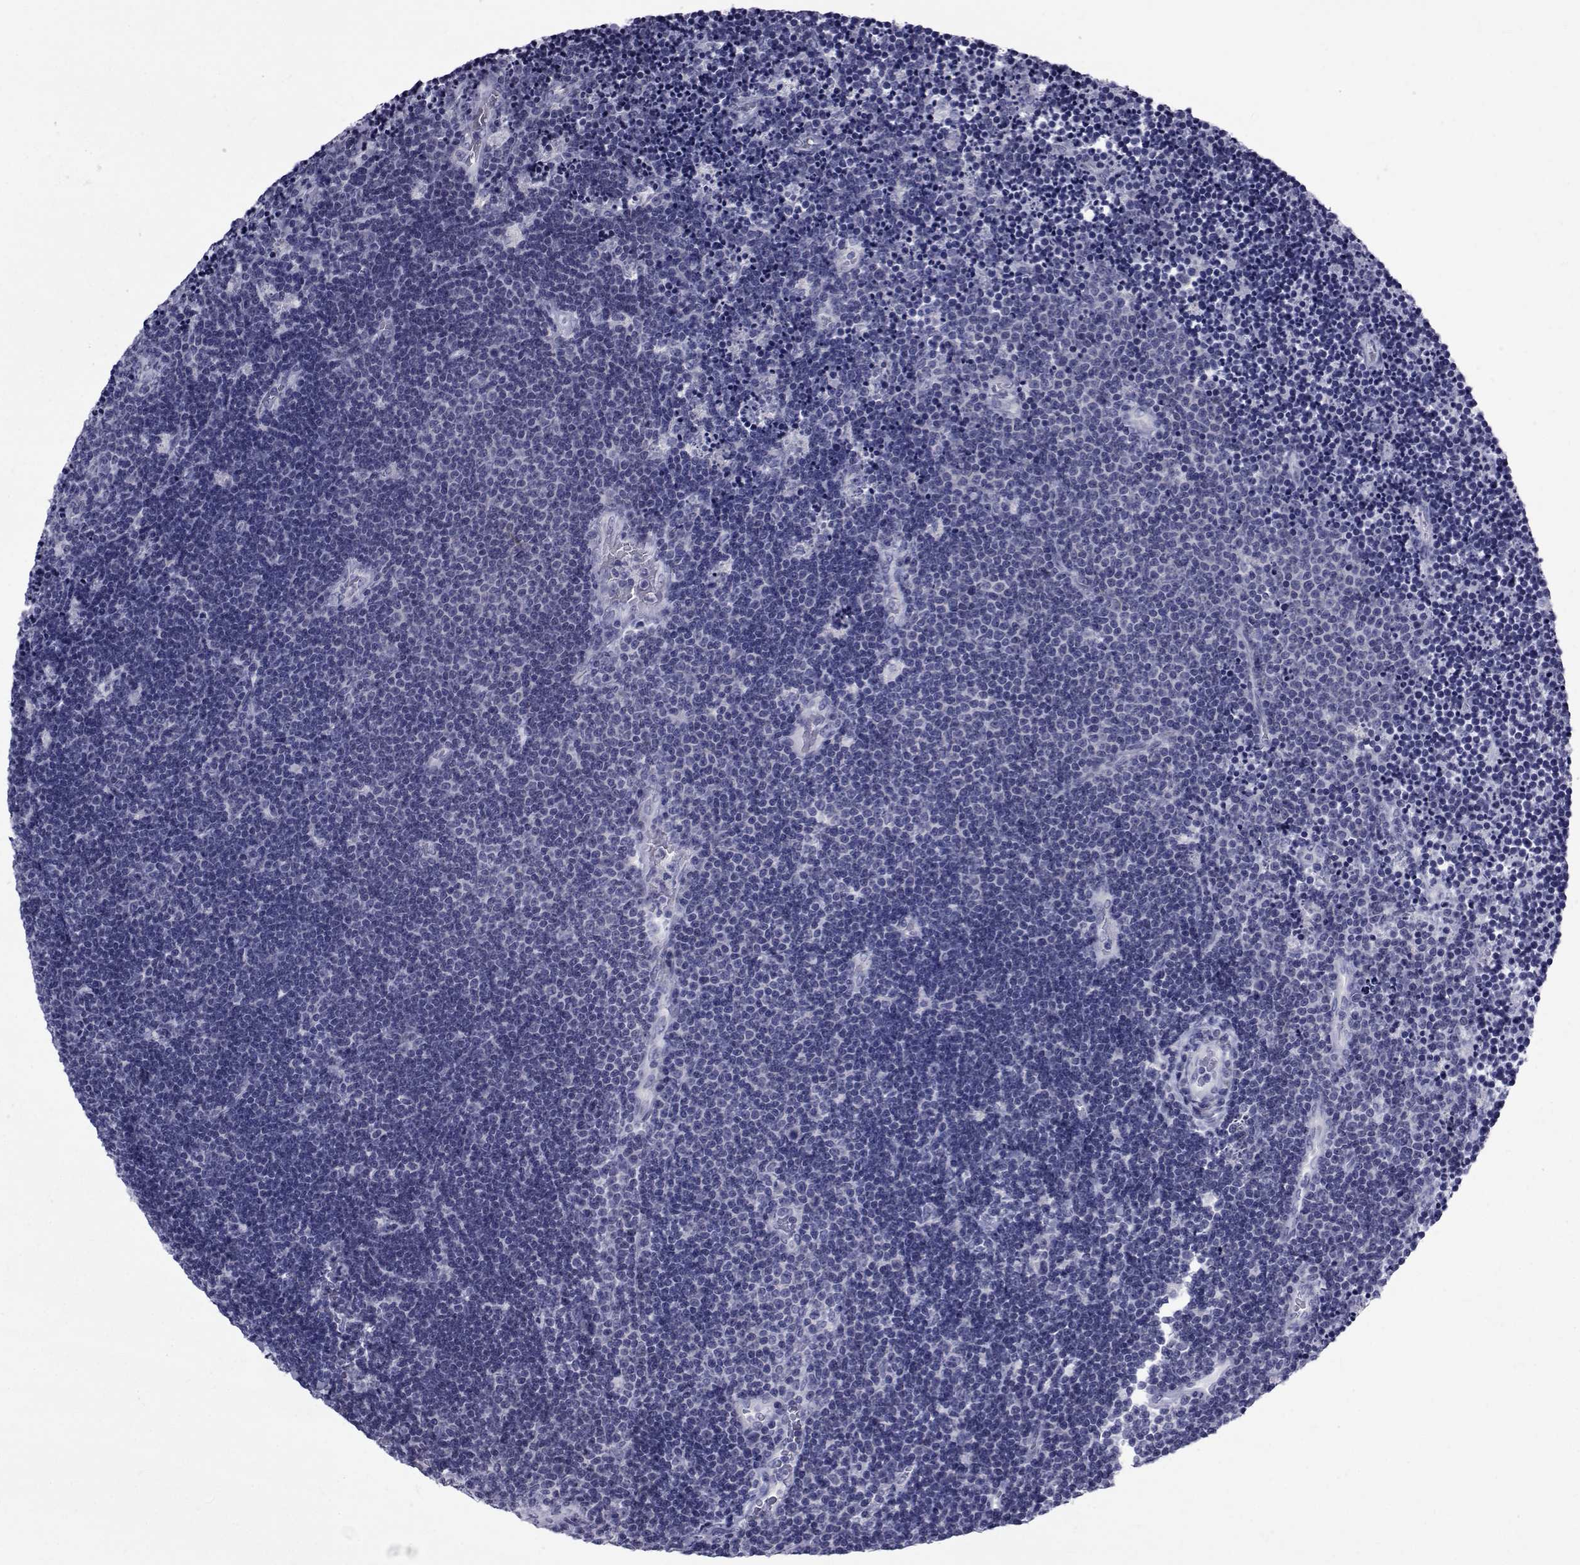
{"staining": {"intensity": "negative", "quantity": "none", "location": "none"}, "tissue": "lymphoma", "cell_type": "Tumor cells", "image_type": "cancer", "snomed": [{"axis": "morphology", "description": "Malignant lymphoma, non-Hodgkin's type, Low grade"}, {"axis": "topography", "description": "Brain"}], "caption": "DAB (3,3'-diaminobenzidine) immunohistochemical staining of lymphoma exhibits no significant staining in tumor cells. (DAB (3,3'-diaminobenzidine) immunohistochemistry, high magnification).", "gene": "GKAP1", "patient": {"sex": "female", "age": 66}}